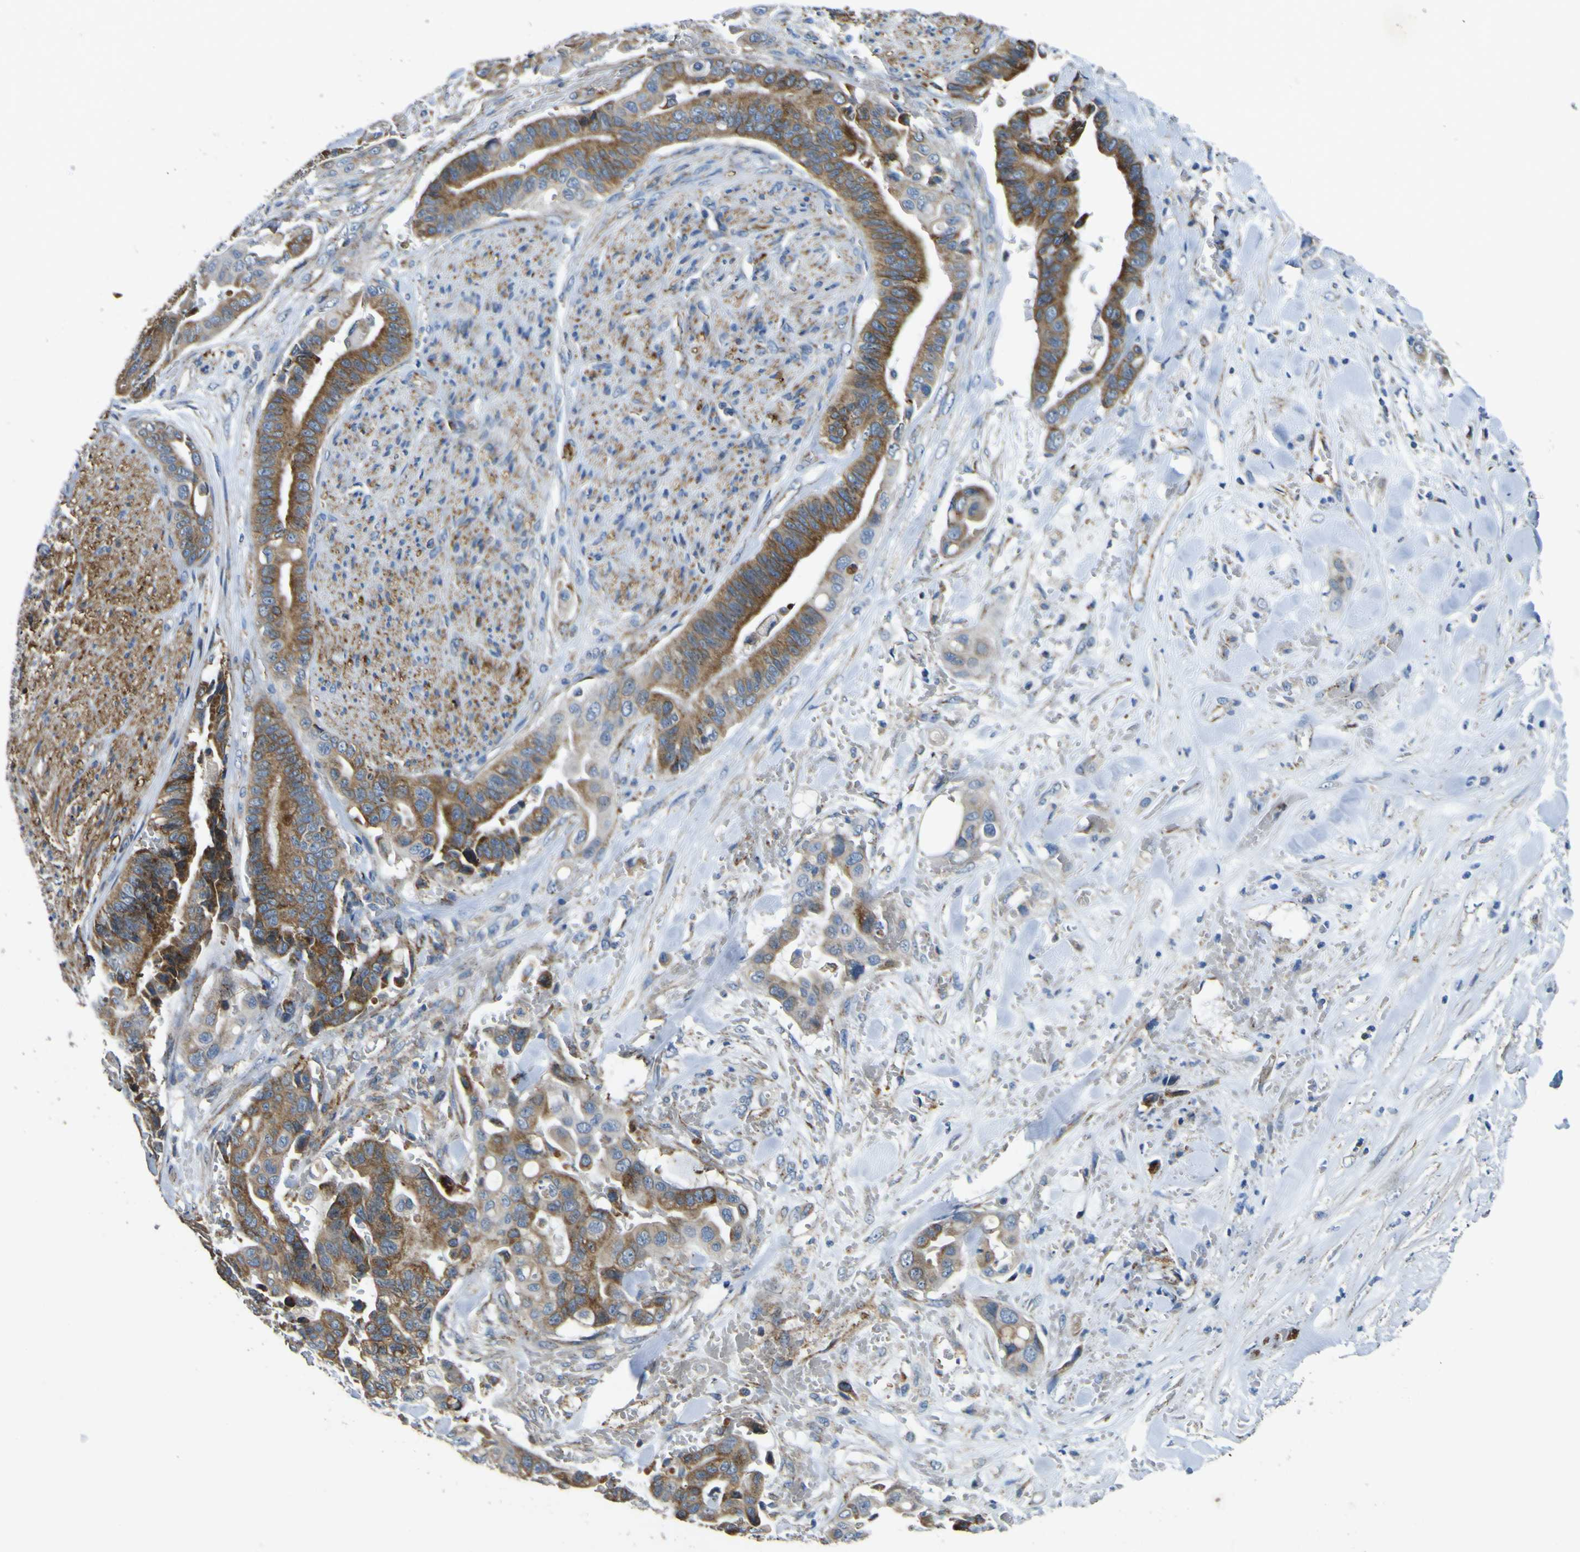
{"staining": {"intensity": "moderate", "quantity": ">75%", "location": "cytoplasmic/membranous"}, "tissue": "liver cancer", "cell_type": "Tumor cells", "image_type": "cancer", "snomed": [{"axis": "morphology", "description": "Cholangiocarcinoma"}, {"axis": "topography", "description": "Liver"}], "caption": "Liver cholangiocarcinoma stained for a protein shows moderate cytoplasmic/membranous positivity in tumor cells. (DAB (3,3'-diaminobenzidine) IHC, brown staining for protein, blue staining for nuclei).", "gene": "ALDH18A1", "patient": {"sex": "female", "age": 61}}